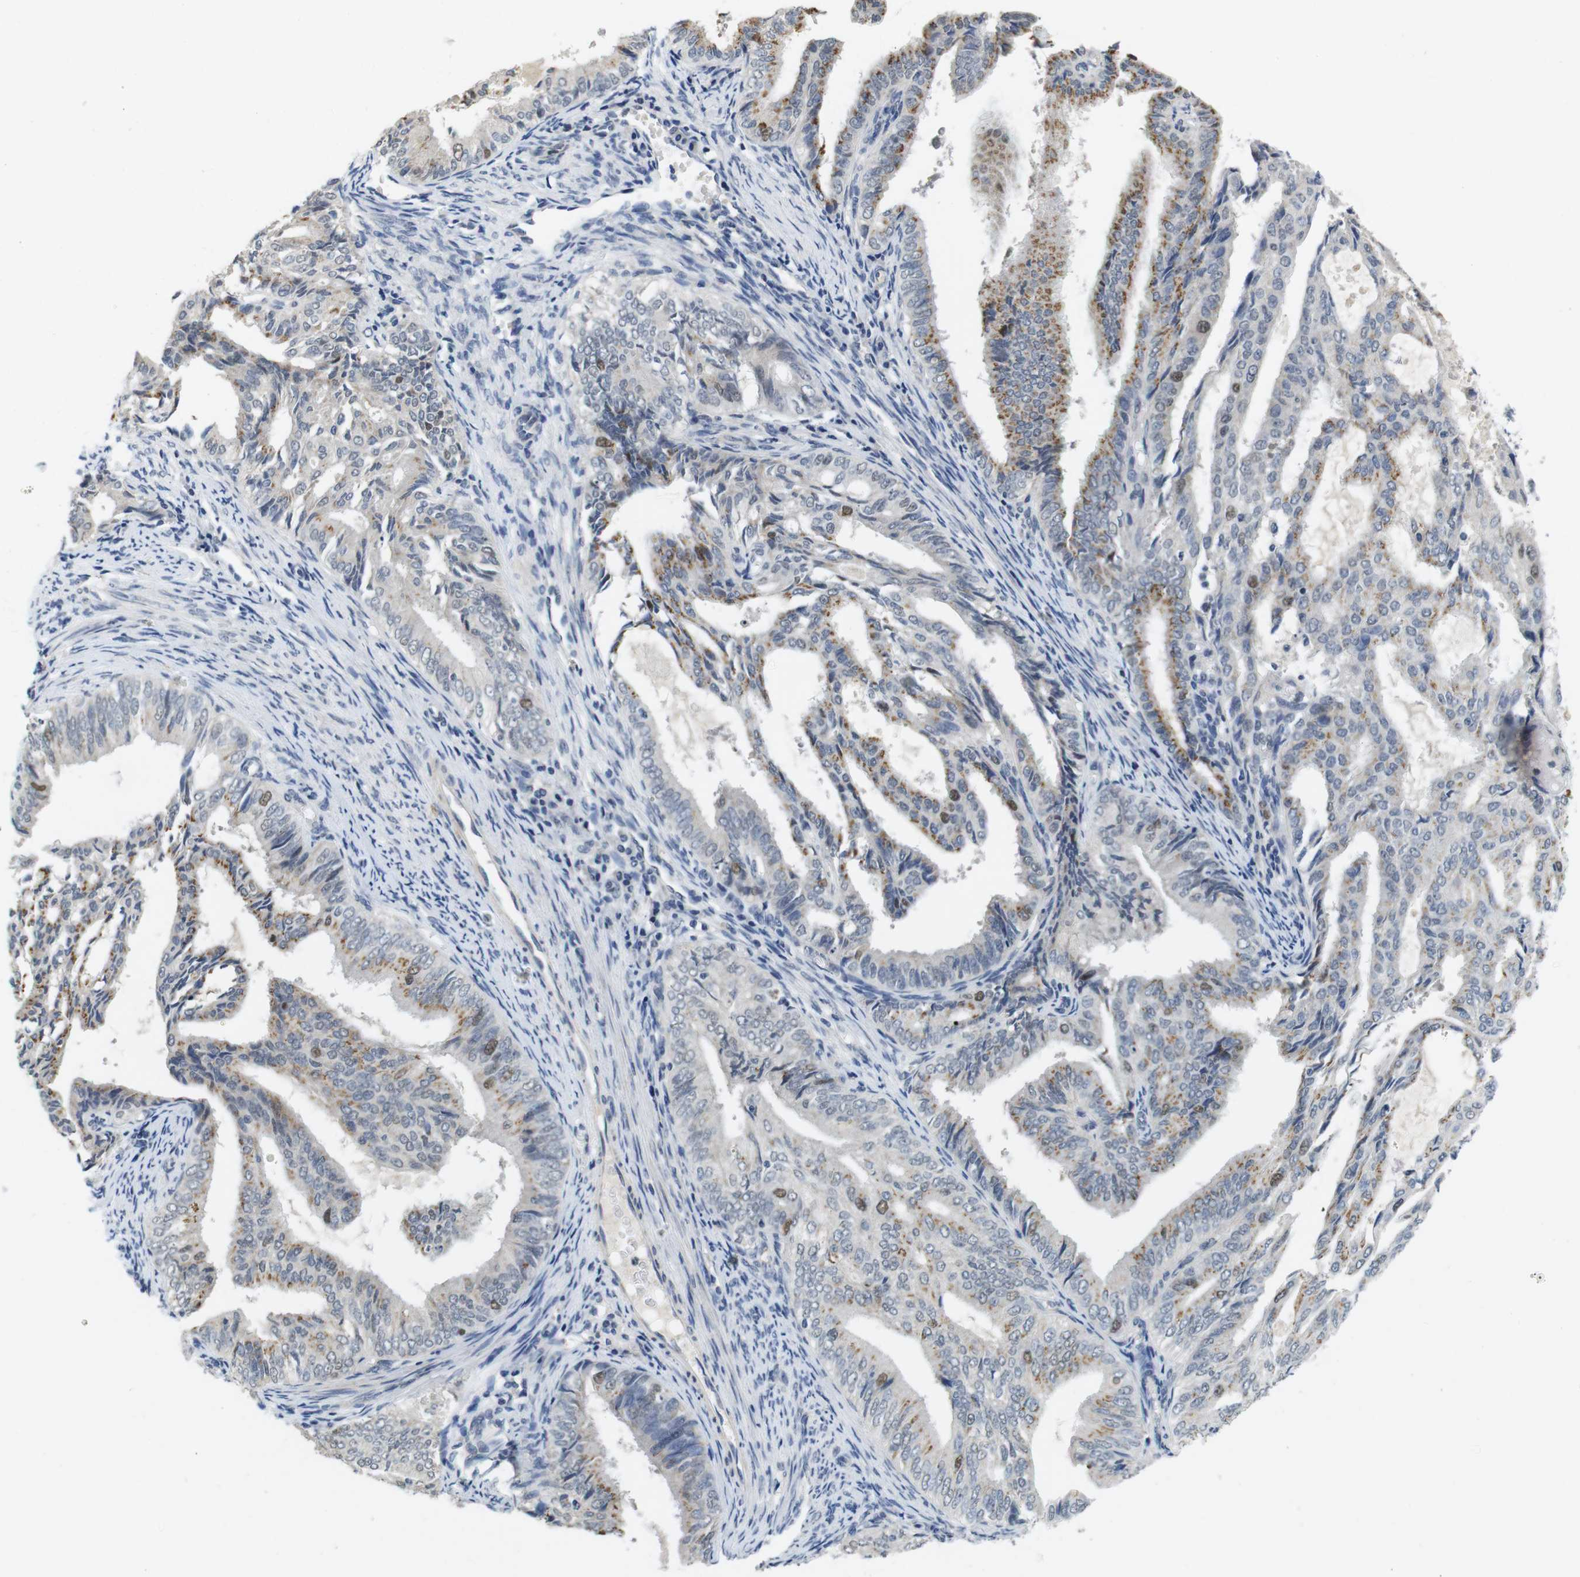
{"staining": {"intensity": "moderate", "quantity": "25%-75%", "location": "cytoplasmic/membranous"}, "tissue": "endometrial cancer", "cell_type": "Tumor cells", "image_type": "cancer", "snomed": [{"axis": "morphology", "description": "Adenocarcinoma, NOS"}, {"axis": "topography", "description": "Endometrium"}], "caption": "Immunohistochemistry (IHC) photomicrograph of endometrial cancer stained for a protein (brown), which exhibits medium levels of moderate cytoplasmic/membranous positivity in approximately 25%-75% of tumor cells.", "gene": "SKP2", "patient": {"sex": "female", "age": 58}}